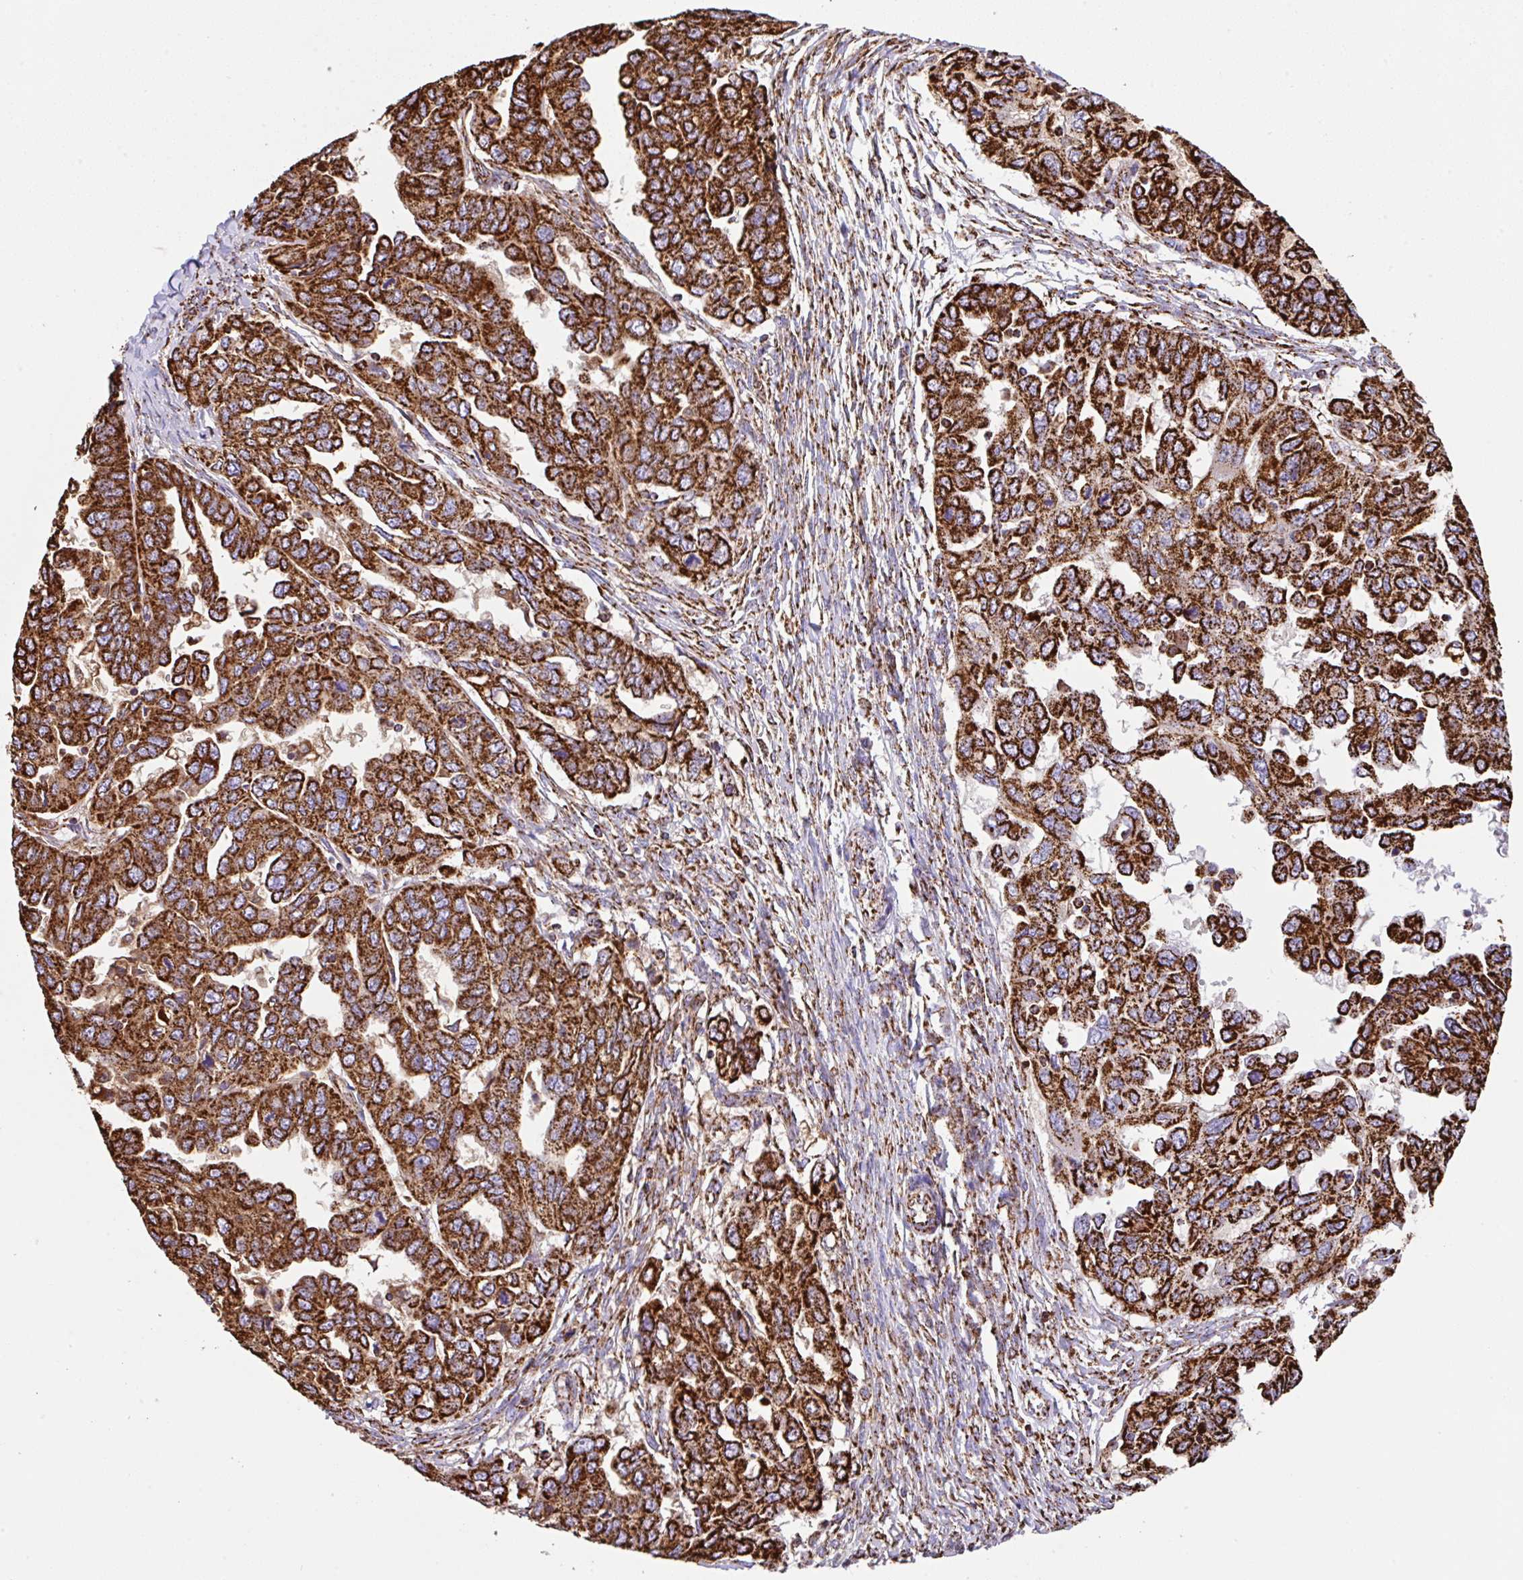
{"staining": {"intensity": "strong", "quantity": ">75%", "location": "cytoplasmic/membranous"}, "tissue": "ovarian cancer", "cell_type": "Tumor cells", "image_type": "cancer", "snomed": [{"axis": "morphology", "description": "Cystadenocarcinoma, serous, NOS"}, {"axis": "topography", "description": "Ovary"}], "caption": "A high amount of strong cytoplasmic/membranous expression is identified in approximately >75% of tumor cells in ovarian cancer (serous cystadenocarcinoma) tissue. The staining was performed using DAB (3,3'-diaminobenzidine), with brown indicating positive protein expression. Nuclei are stained blue with hematoxylin.", "gene": "ANKRD33B", "patient": {"sex": "female", "age": 53}}